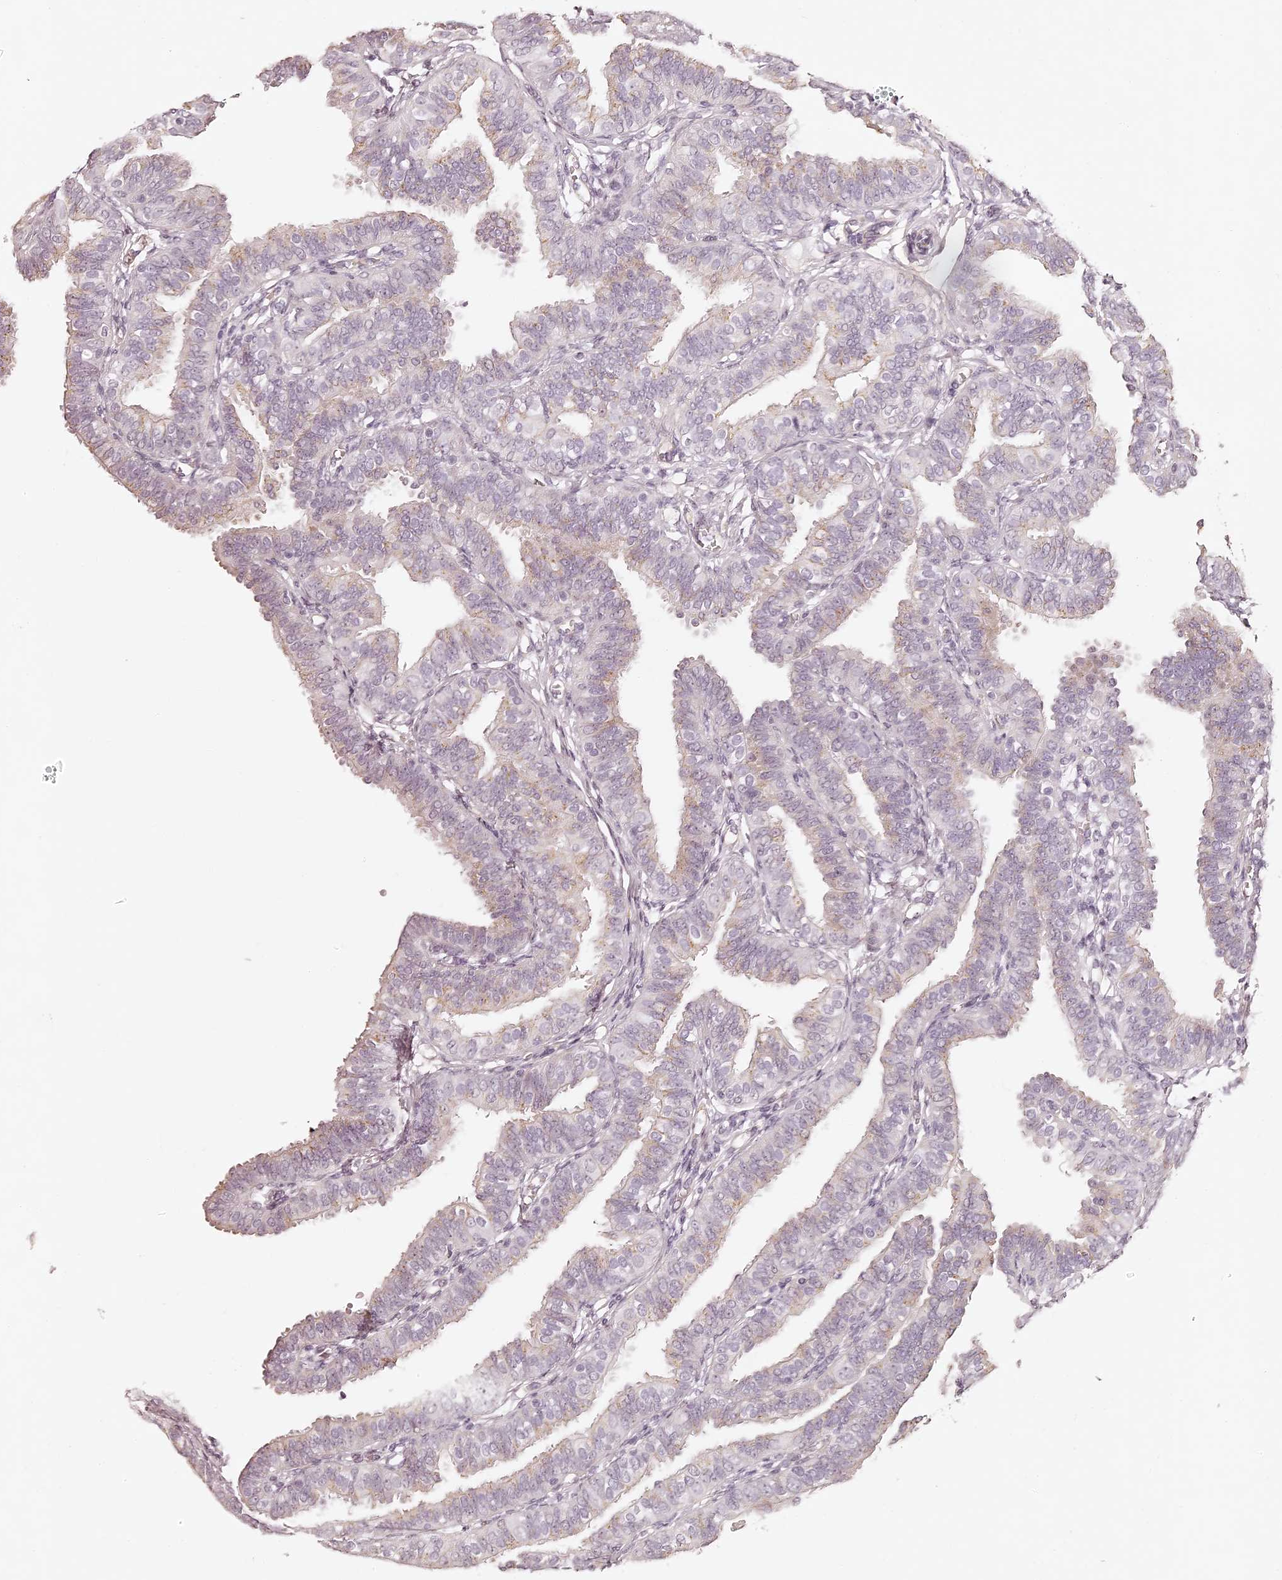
{"staining": {"intensity": "negative", "quantity": "none", "location": "none"}, "tissue": "fallopian tube", "cell_type": "Glandular cells", "image_type": "normal", "snomed": [{"axis": "morphology", "description": "Normal tissue, NOS"}, {"axis": "topography", "description": "Fallopian tube"}], "caption": "High power microscopy photomicrograph of an IHC micrograph of normal fallopian tube, revealing no significant staining in glandular cells. (Immunohistochemistry, brightfield microscopy, high magnification).", "gene": "ELAPOR1", "patient": {"sex": "female", "age": 35}}